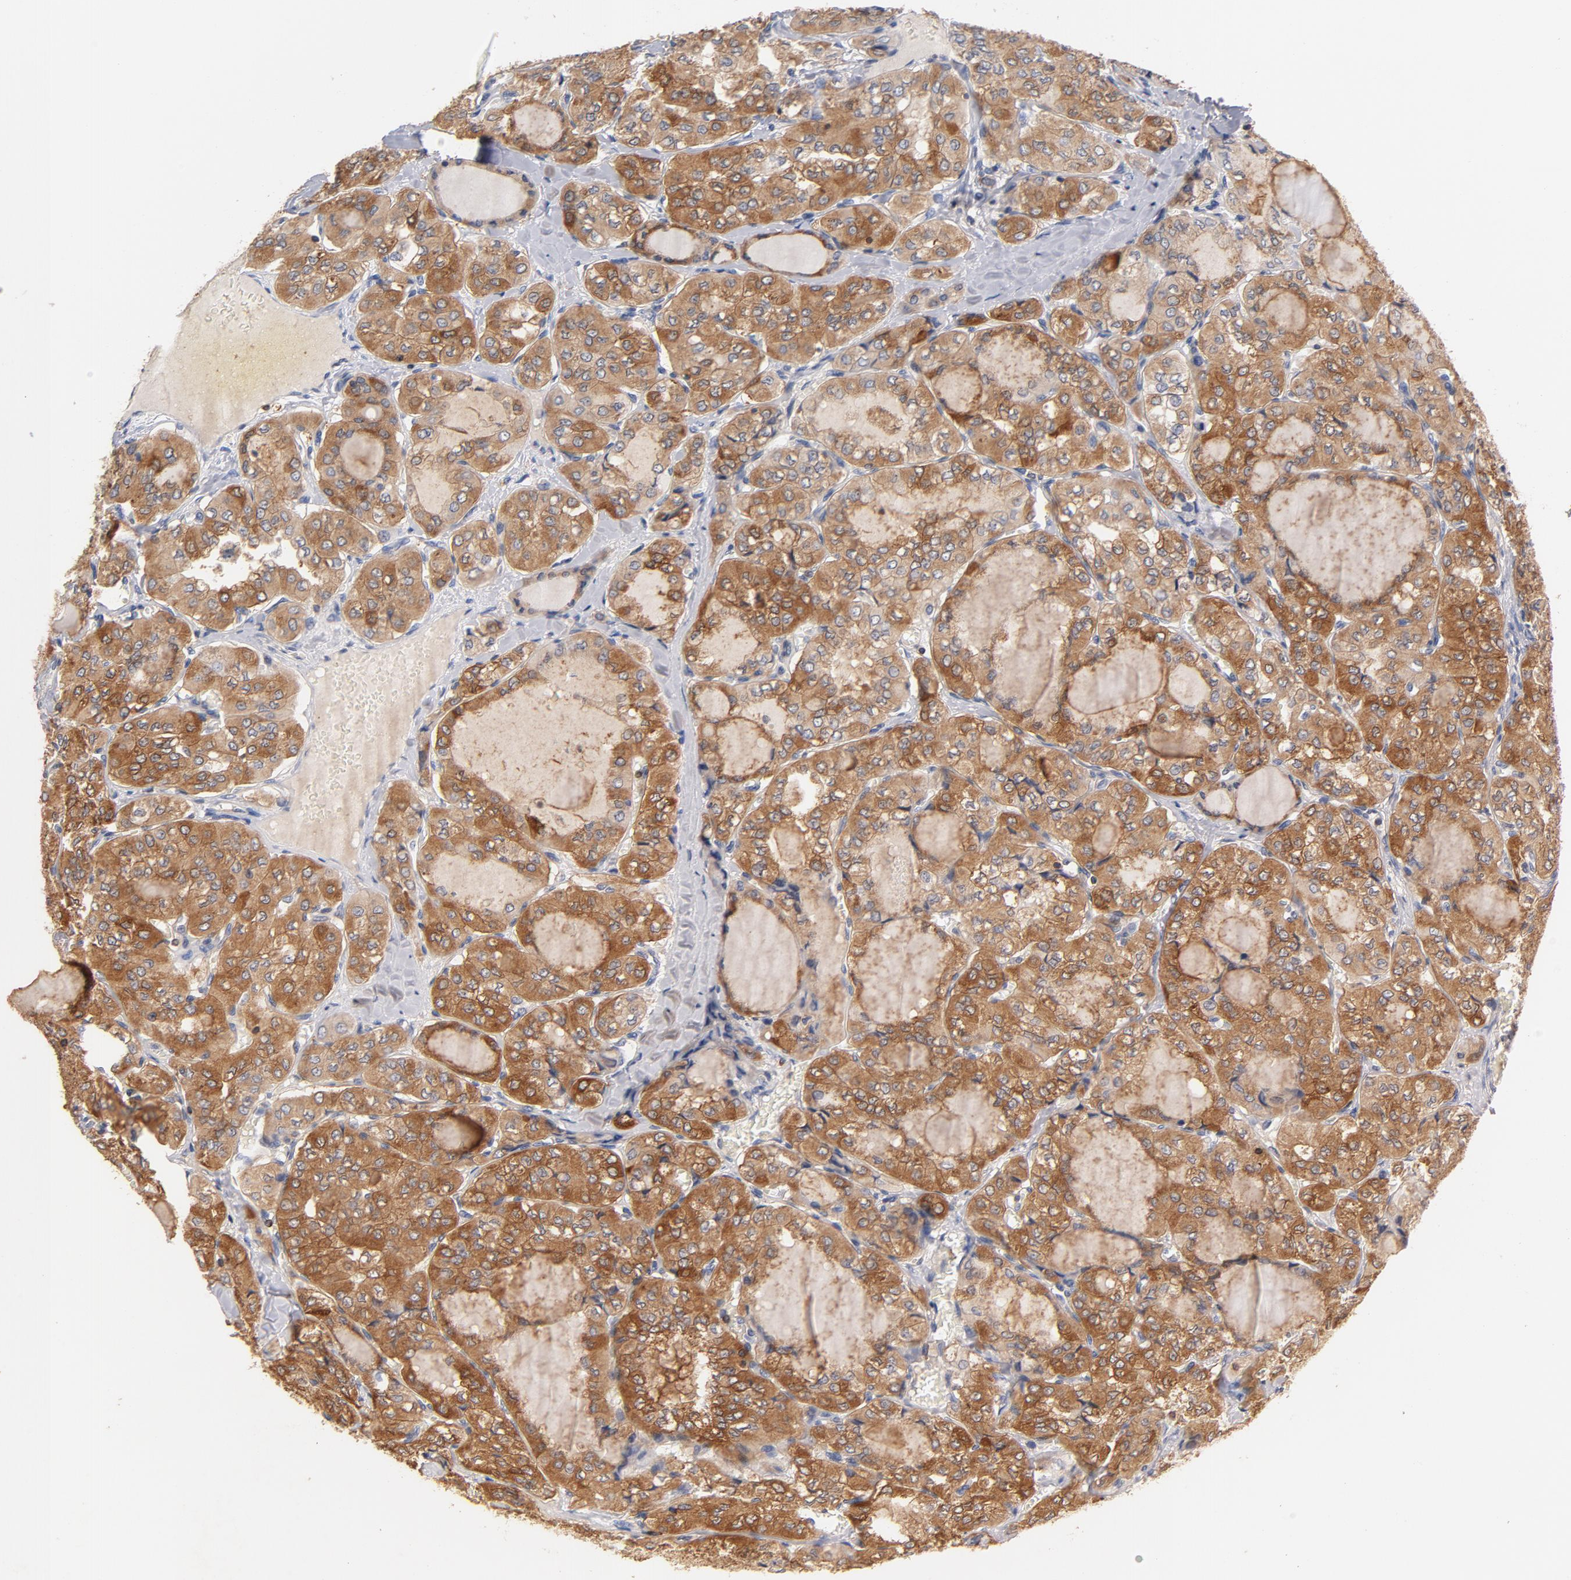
{"staining": {"intensity": "strong", "quantity": ">75%", "location": "cytoplasmic/membranous"}, "tissue": "thyroid cancer", "cell_type": "Tumor cells", "image_type": "cancer", "snomed": [{"axis": "morphology", "description": "Papillary adenocarcinoma, NOS"}, {"axis": "topography", "description": "Thyroid gland"}], "caption": "Immunohistochemistry (IHC) (DAB) staining of human papillary adenocarcinoma (thyroid) exhibits strong cytoplasmic/membranous protein expression in approximately >75% of tumor cells. (Stains: DAB (3,3'-diaminobenzidine) in brown, nuclei in blue, Microscopy: brightfield microscopy at high magnification).", "gene": "EZR", "patient": {"sex": "male", "age": 20}}